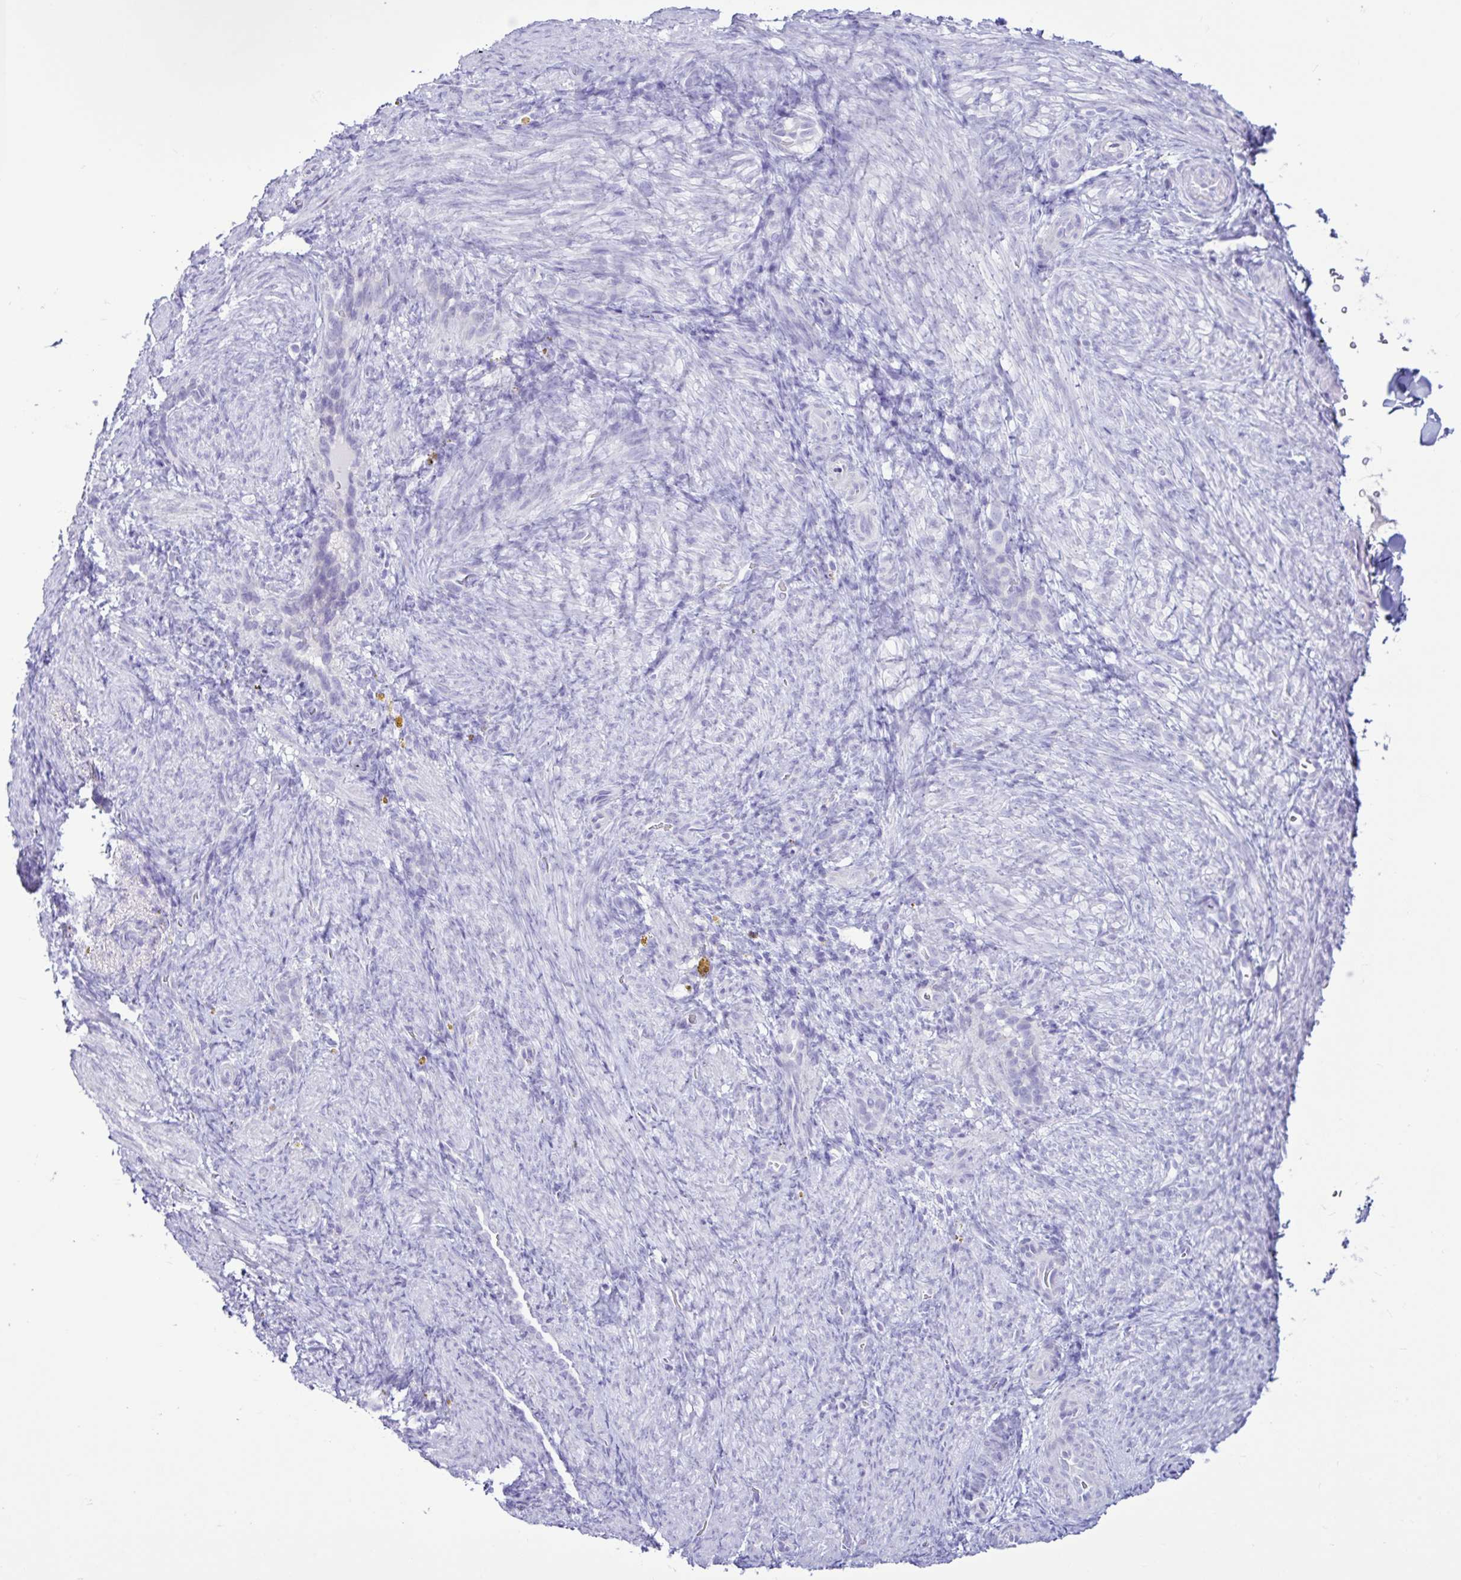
{"staining": {"intensity": "negative", "quantity": "none", "location": "none"}, "tissue": "endometrium", "cell_type": "Cells in endometrial stroma", "image_type": "normal", "snomed": [{"axis": "morphology", "description": "Normal tissue, NOS"}, {"axis": "topography", "description": "Endometrium"}], "caption": "This is an immunohistochemistry photomicrograph of unremarkable endometrium. There is no expression in cells in endometrial stroma.", "gene": "CYP19A1", "patient": {"sex": "female", "age": 34}}